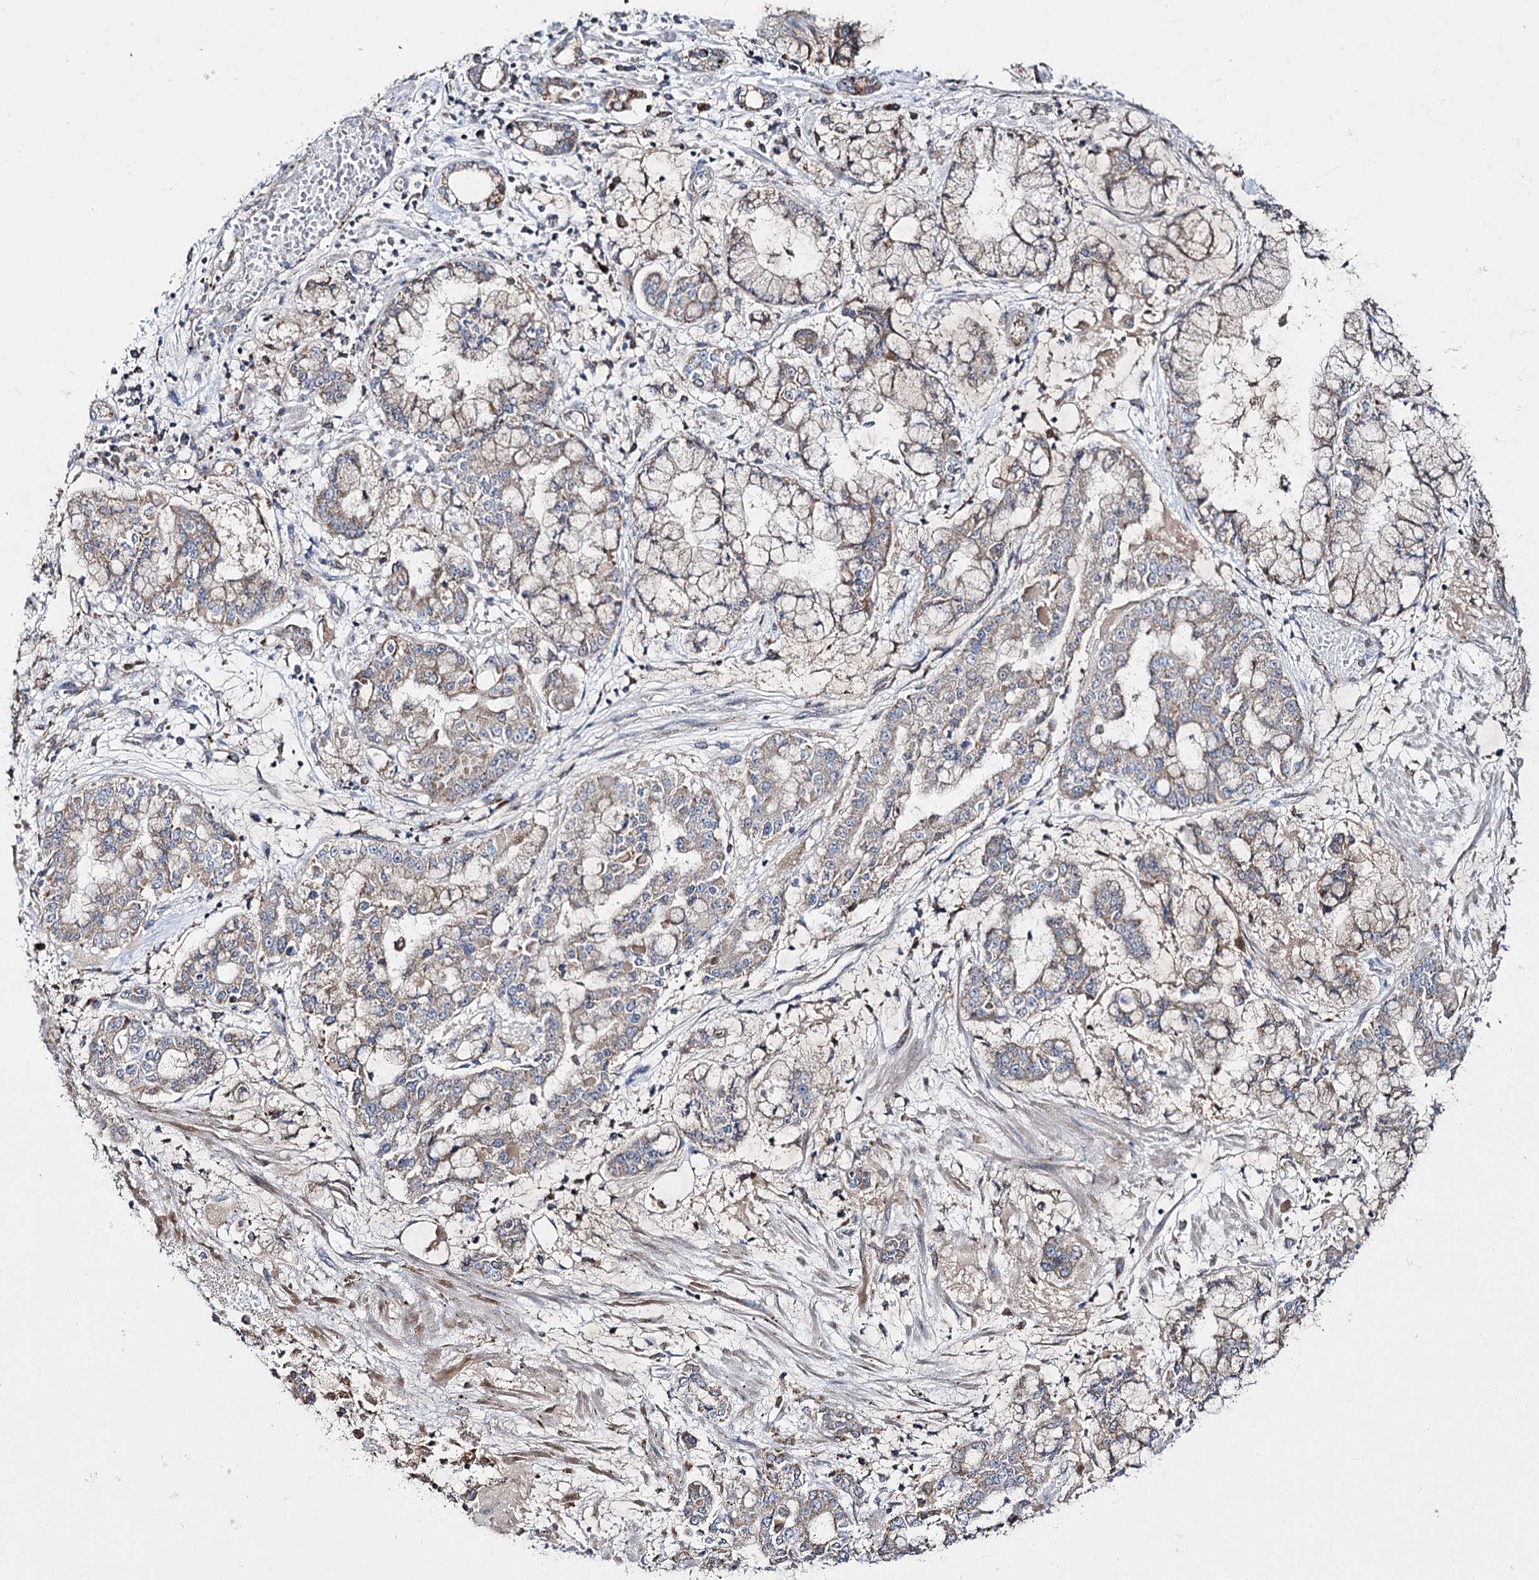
{"staining": {"intensity": "weak", "quantity": "25%-75%", "location": "cytoplasmic/membranous"}, "tissue": "stomach cancer", "cell_type": "Tumor cells", "image_type": "cancer", "snomed": [{"axis": "morphology", "description": "Normal tissue, NOS"}, {"axis": "morphology", "description": "Adenocarcinoma, NOS"}, {"axis": "topography", "description": "Stomach, upper"}, {"axis": "topography", "description": "Stomach"}], "caption": "Immunohistochemical staining of human stomach cancer (adenocarcinoma) shows low levels of weak cytoplasmic/membranous protein staining in about 25%-75% of tumor cells.", "gene": "CBR4", "patient": {"sex": "male", "age": 76}}